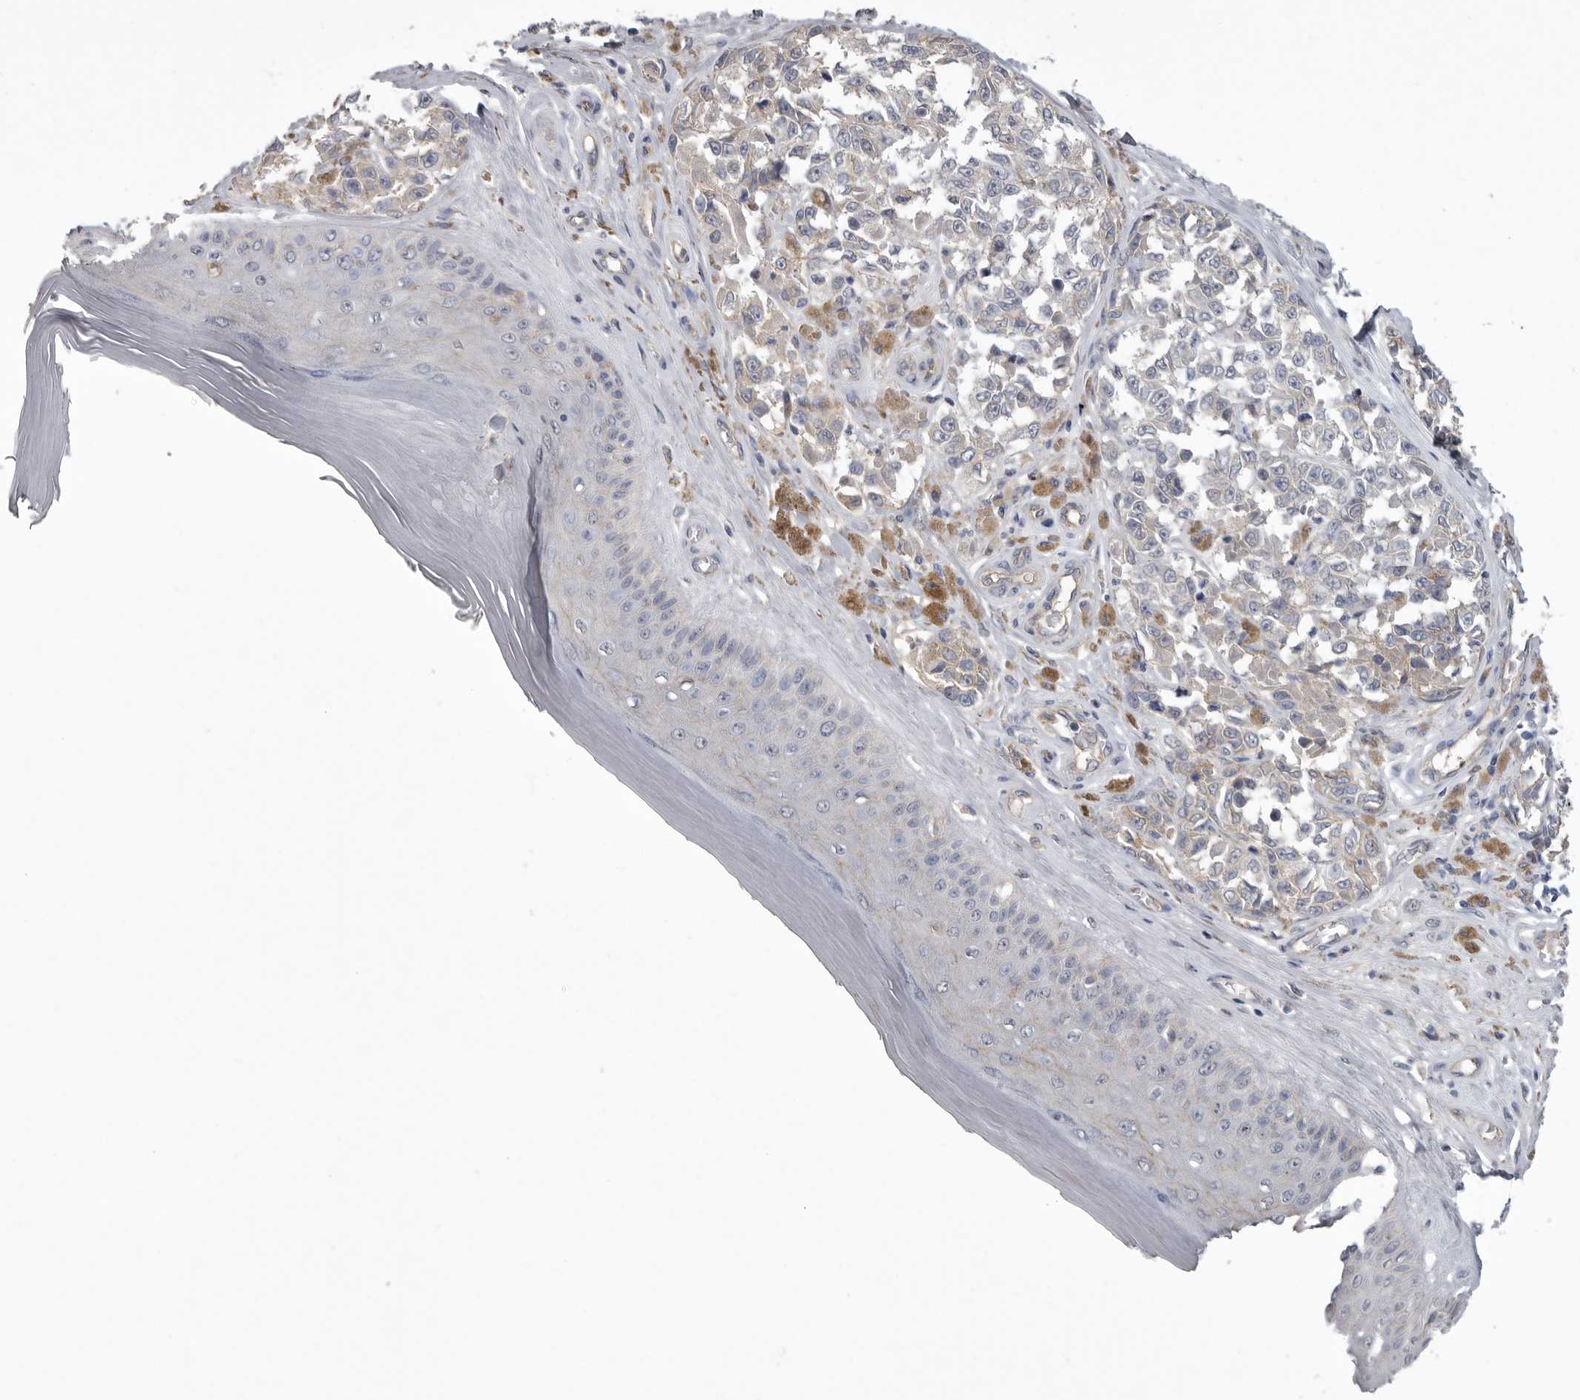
{"staining": {"intensity": "weak", "quantity": "<25%", "location": "cytoplasmic/membranous"}, "tissue": "melanoma", "cell_type": "Tumor cells", "image_type": "cancer", "snomed": [{"axis": "morphology", "description": "Malignant melanoma, NOS"}, {"axis": "topography", "description": "Skin"}], "caption": "Malignant melanoma was stained to show a protein in brown. There is no significant staining in tumor cells. (Stains: DAB (3,3'-diaminobenzidine) immunohistochemistry with hematoxylin counter stain, Microscopy: brightfield microscopy at high magnification).", "gene": "NECTIN2", "patient": {"sex": "female", "age": 64}}